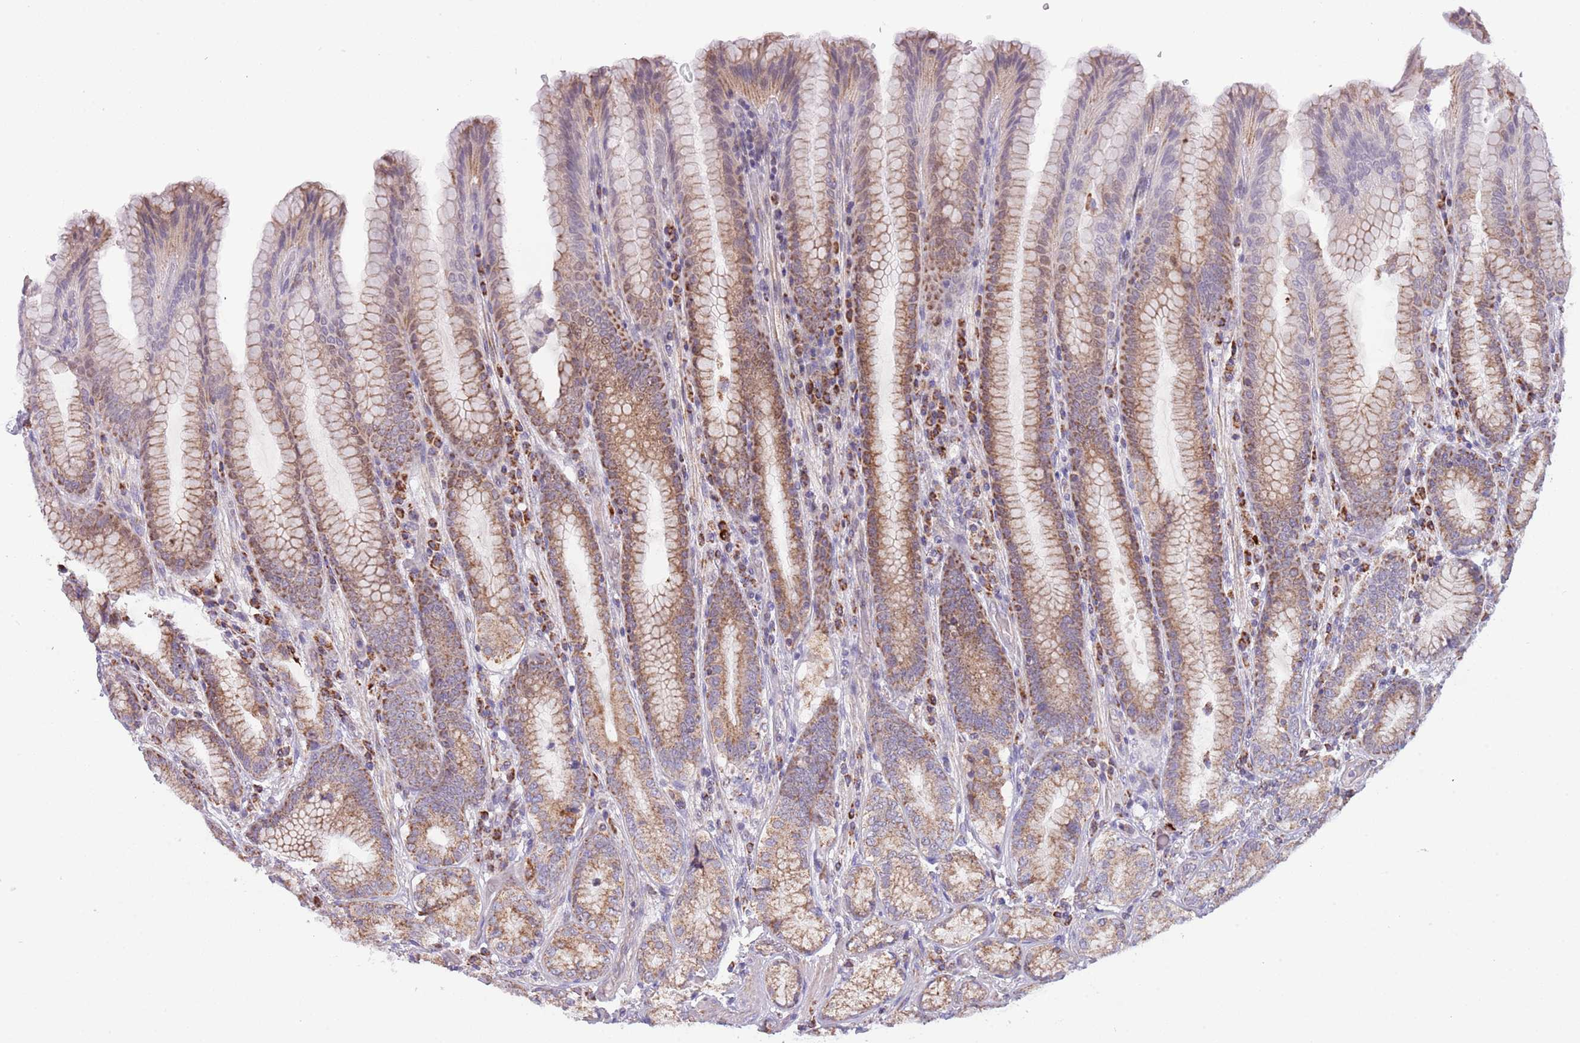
{"staining": {"intensity": "strong", "quantity": "25%-75%", "location": "cytoplasmic/membranous"}, "tissue": "stomach", "cell_type": "Glandular cells", "image_type": "normal", "snomed": [{"axis": "morphology", "description": "Normal tissue, NOS"}, {"axis": "topography", "description": "Stomach, upper"}, {"axis": "topography", "description": "Stomach, lower"}], "caption": "DAB (3,3'-diaminobenzidine) immunohistochemical staining of unremarkable human stomach displays strong cytoplasmic/membranous protein expression in about 25%-75% of glandular cells.", "gene": "LHX6", "patient": {"sex": "female", "age": 76}}